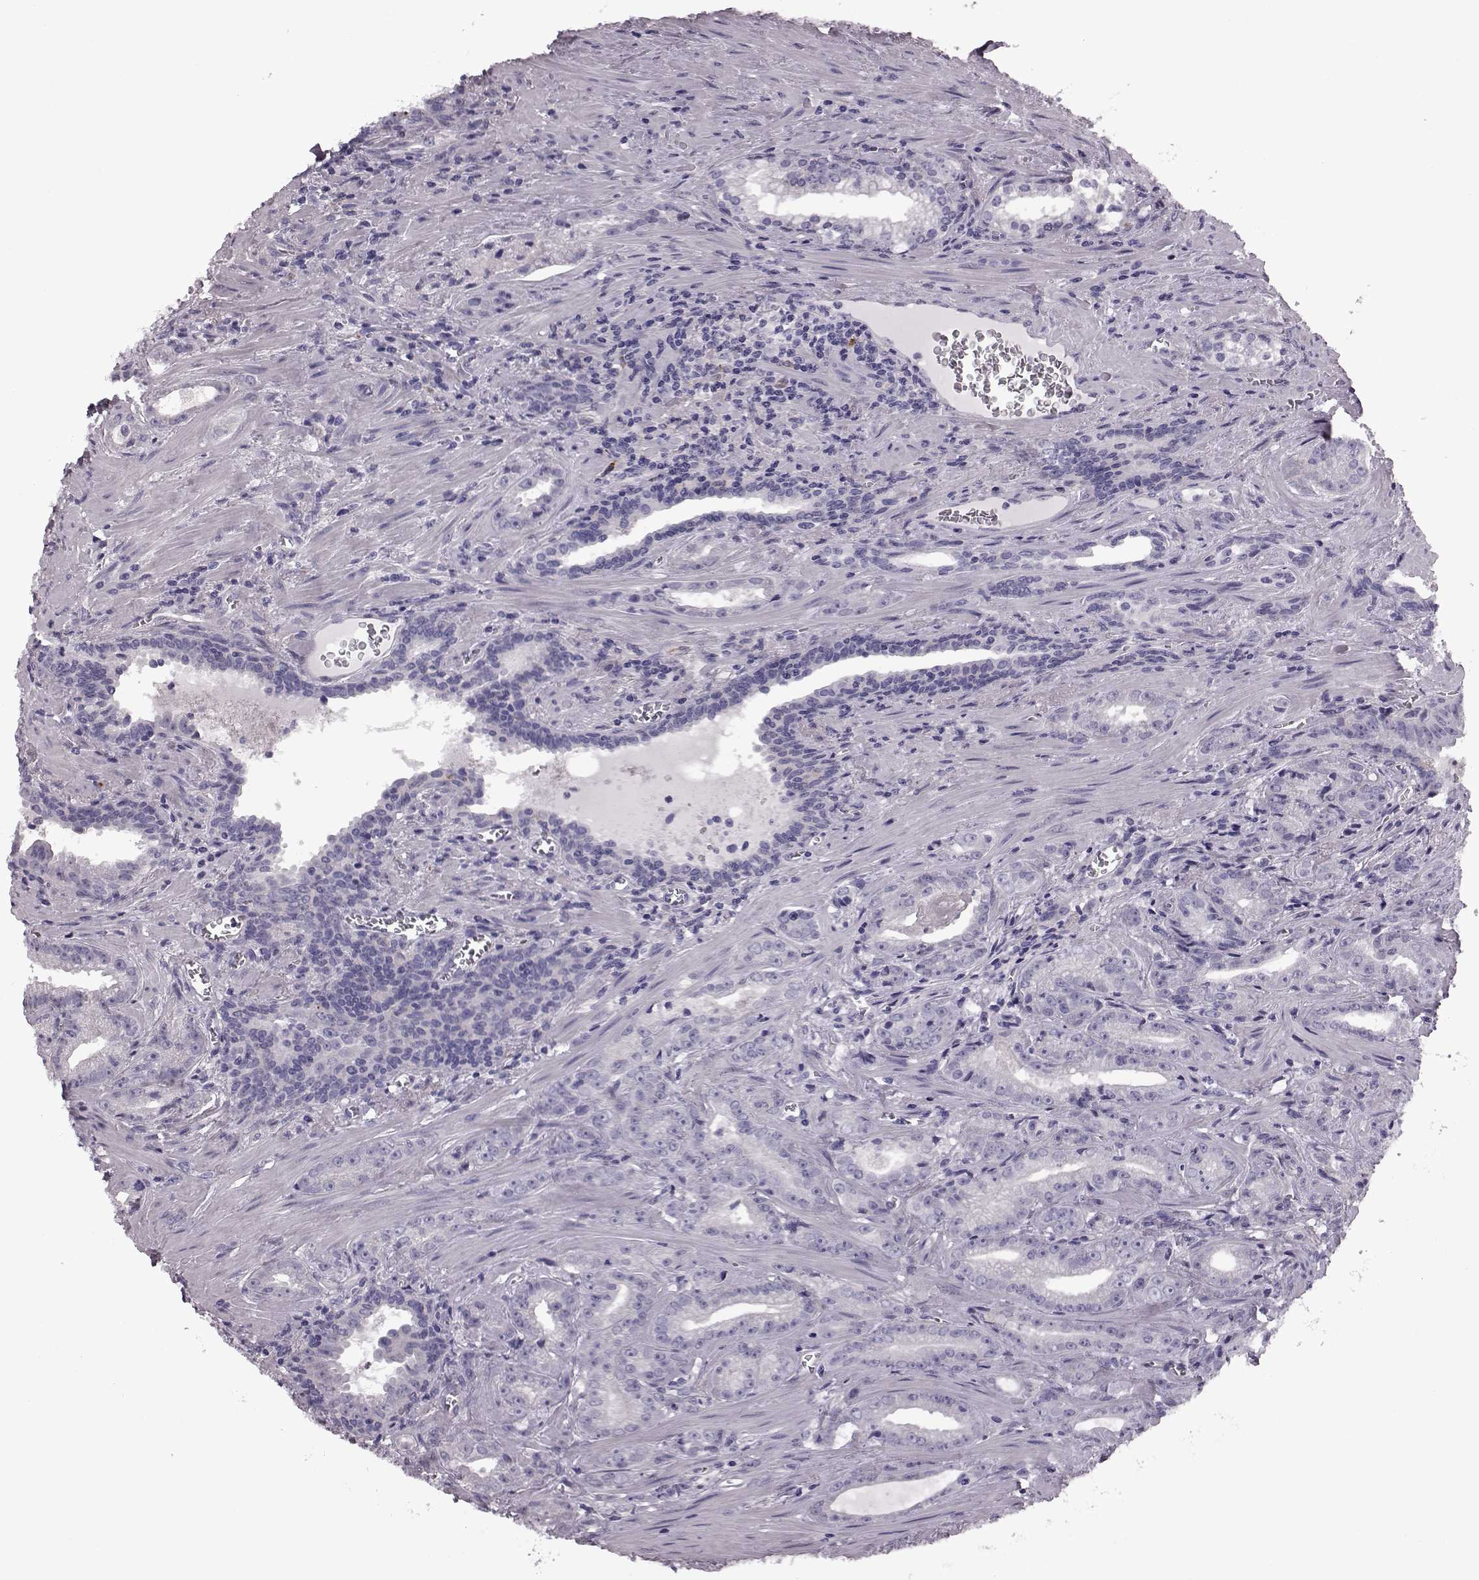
{"staining": {"intensity": "negative", "quantity": "none", "location": "none"}, "tissue": "prostate cancer", "cell_type": "Tumor cells", "image_type": "cancer", "snomed": [{"axis": "morphology", "description": "Adenocarcinoma, High grade"}, {"axis": "topography", "description": "Prostate"}], "caption": "Photomicrograph shows no protein positivity in tumor cells of high-grade adenocarcinoma (prostate) tissue. (DAB (3,3'-diaminobenzidine) IHC visualized using brightfield microscopy, high magnification).", "gene": "SNTG1", "patient": {"sex": "male", "age": 68}}